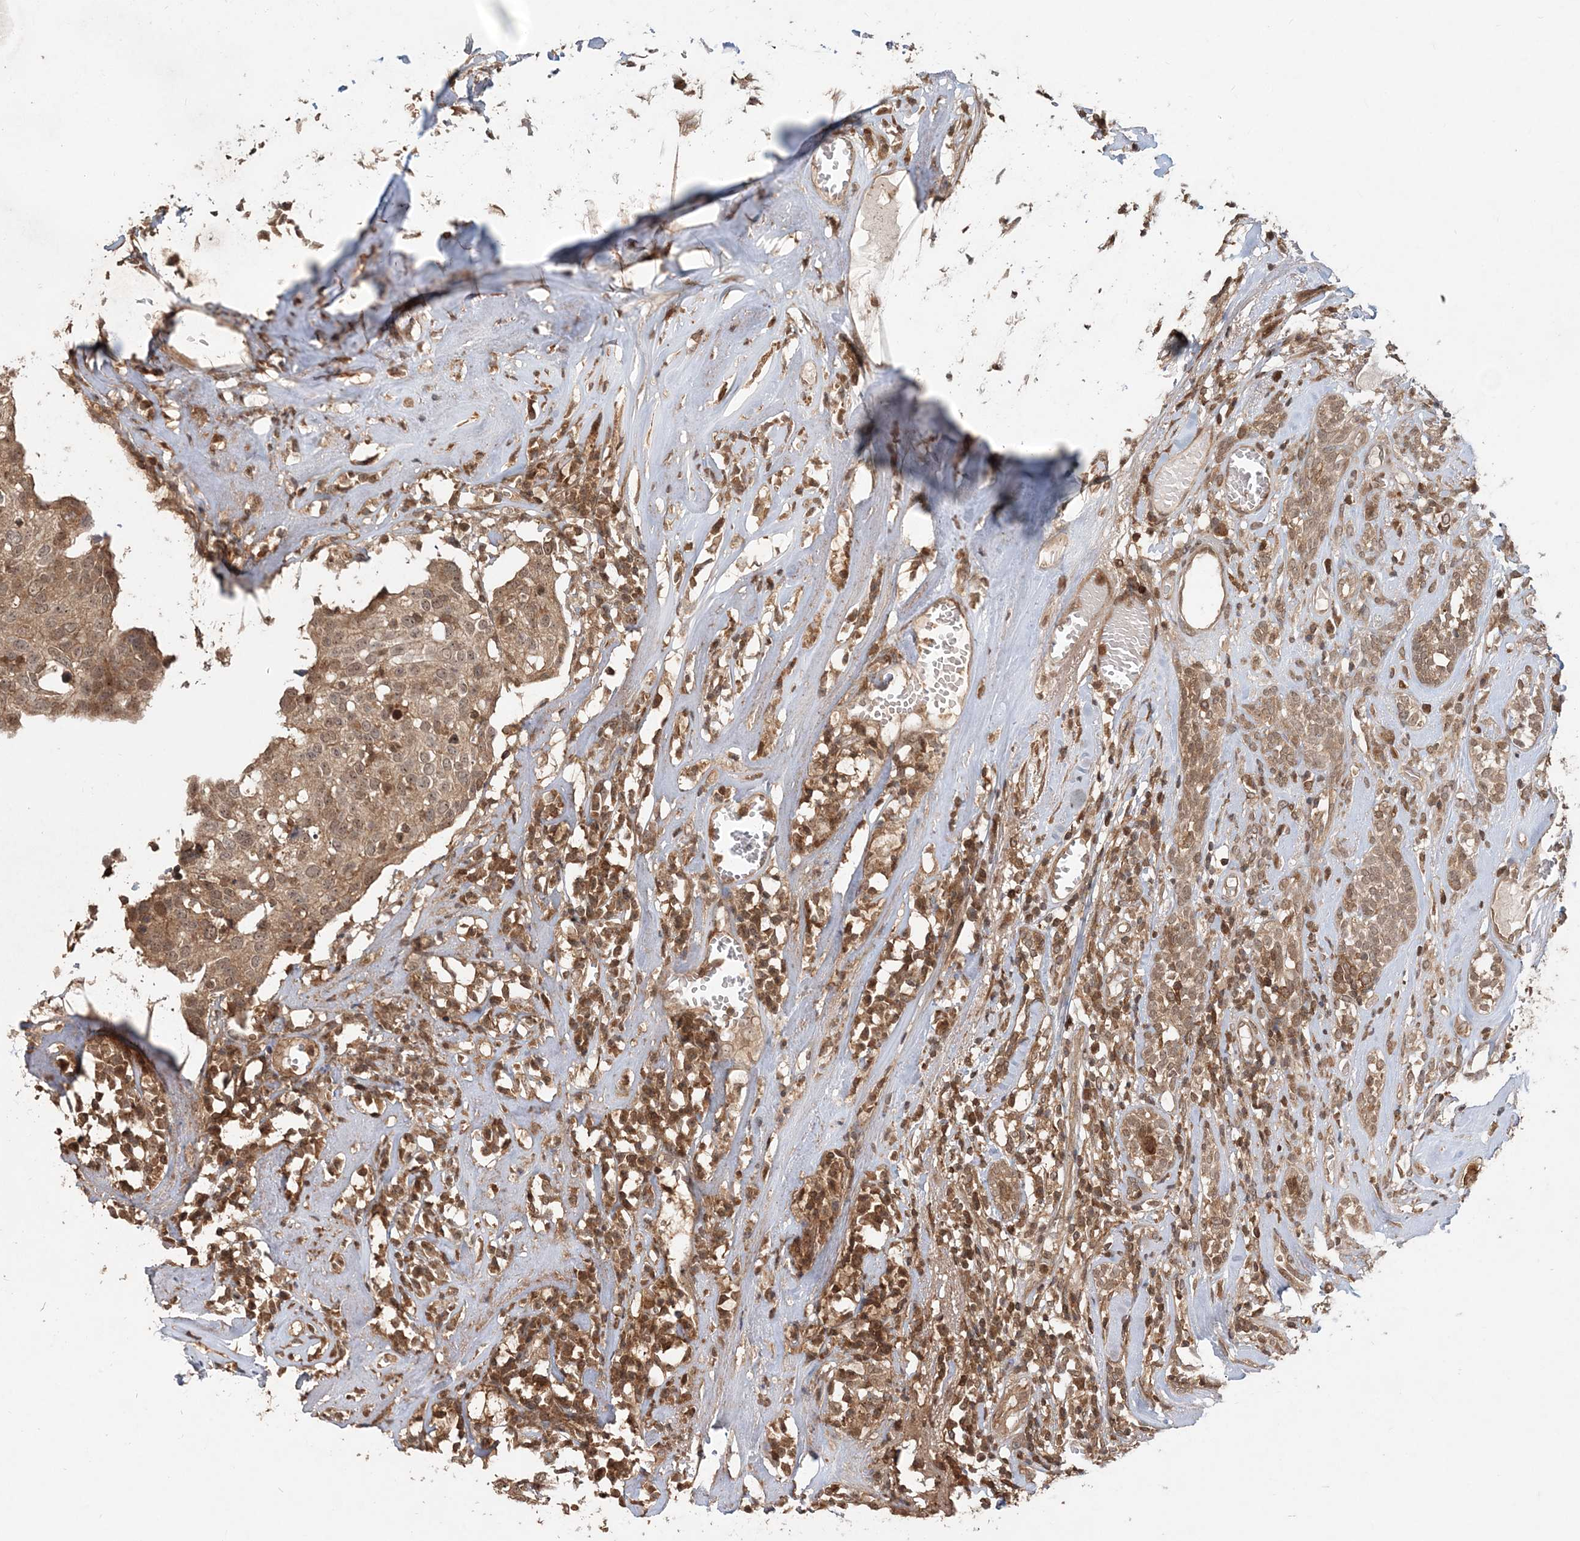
{"staining": {"intensity": "moderate", "quantity": ">75%", "location": "cytoplasmic/membranous,nuclear"}, "tissue": "head and neck cancer", "cell_type": "Tumor cells", "image_type": "cancer", "snomed": [{"axis": "morphology", "description": "Adenocarcinoma, NOS"}, {"axis": "topography", "description": "Salivary gland"}, {"axis": "topography", "description": "Head-Neck"}], "caption": "Adenocarcinoma (head and neck) stained with DAB (3,3'-diaminobenzidine) IHC demonstrates medium levels of moderate cytoplasmic/membranous and nuclear positivity in approximately >75% of tumor cells.", "gene": "CAB39", "patient": {"sex": "female", "age": 65}}